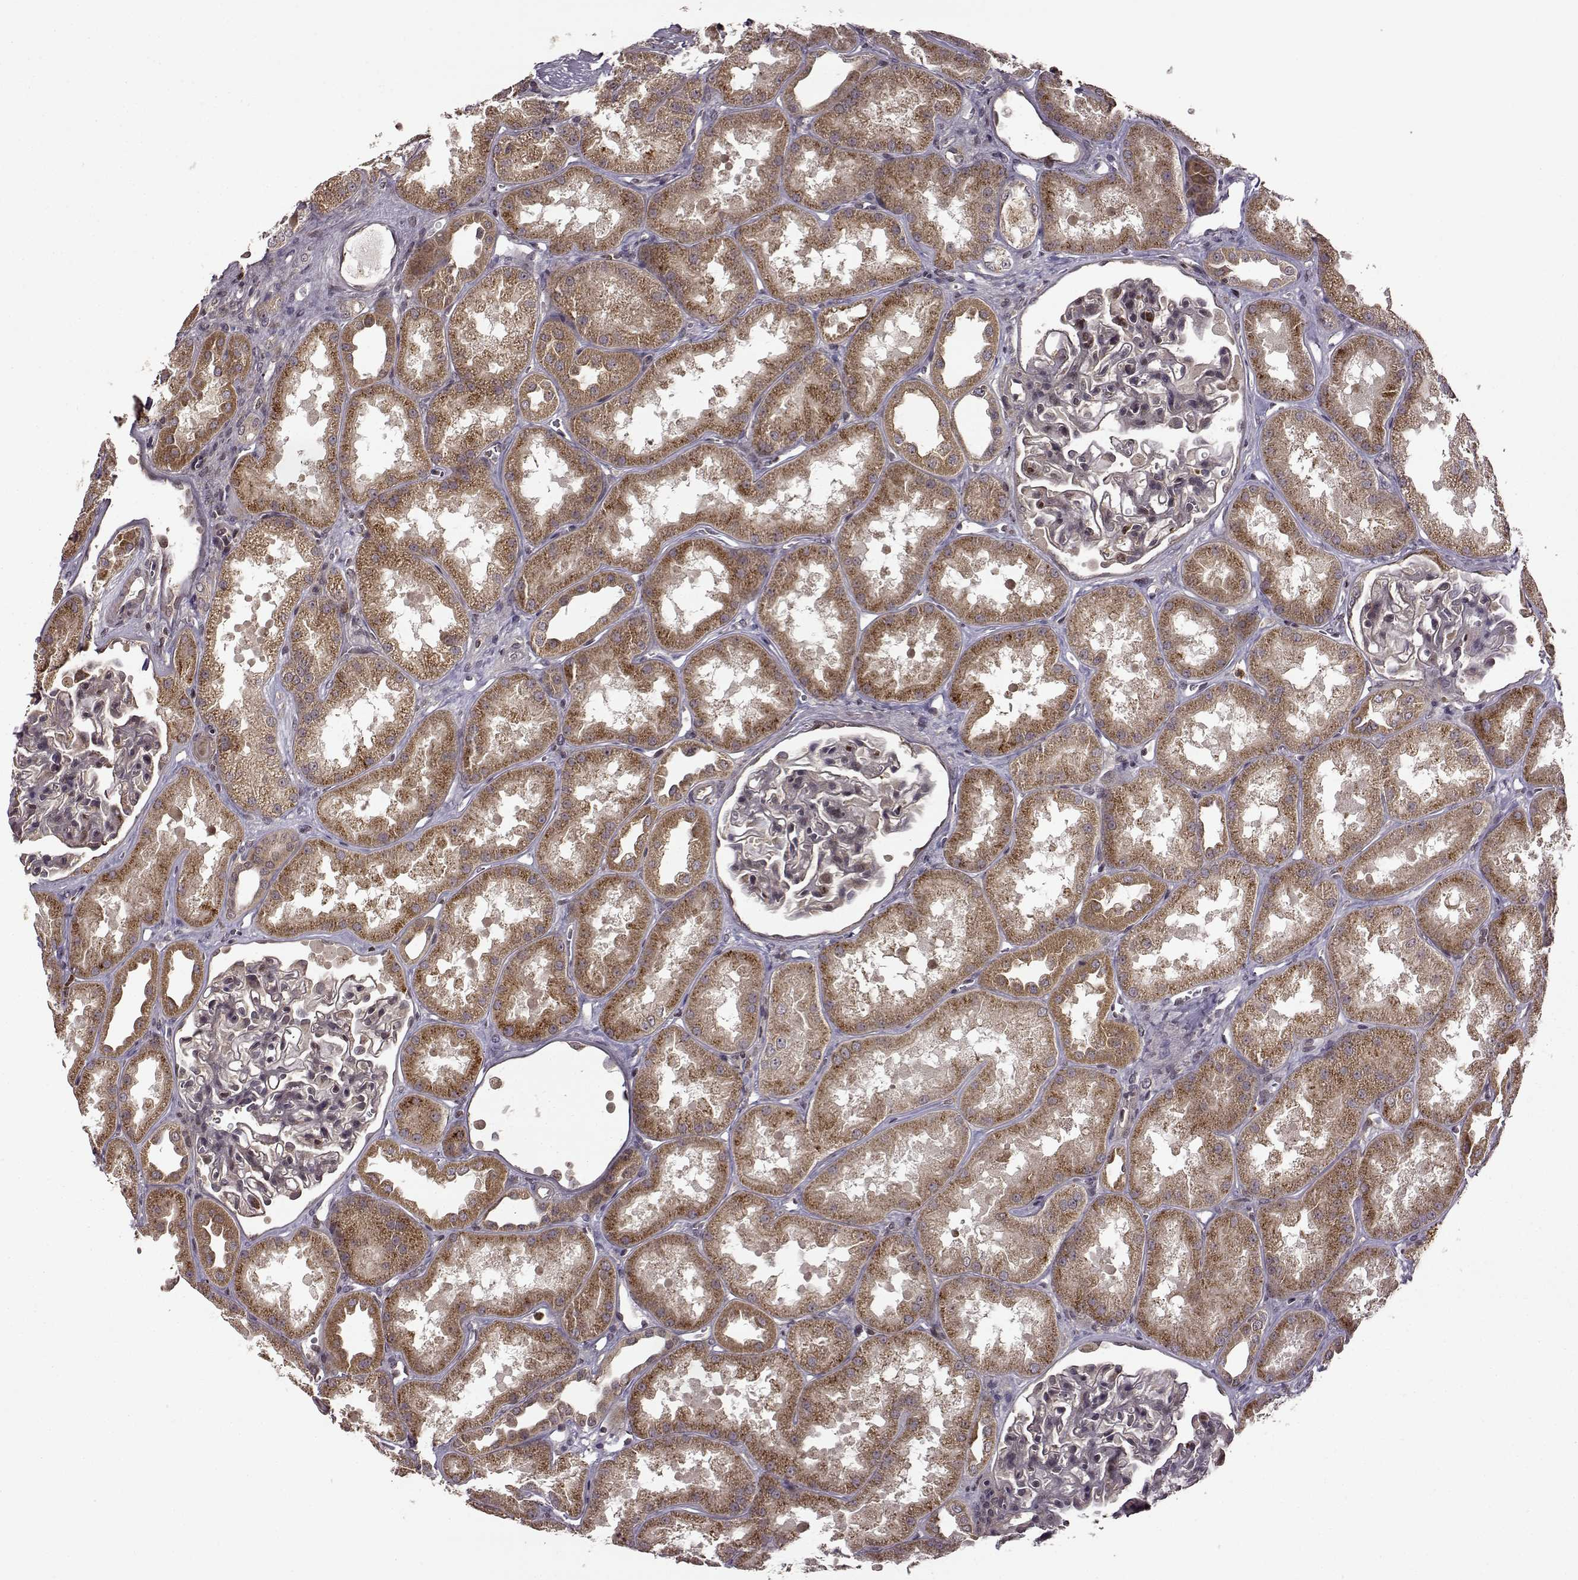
{"staining": {"intensity": "negative", "quantity": "none", "location": "none"}, "tissue": "kidney", "cell_type": "Cells in glomeruli", "image_type": "normal", "snomed": [{"axis": "morphology", "description": "Normal tissue, NOS"}, {"axis": "topography", "description": "Kidney"}], "caption": "This is an IHC photomicrograph of benign kidney. There is no positivity in cells in glomeruli.", "gene": "TRMU", "patient": {"sex": "male", "age": 61}}